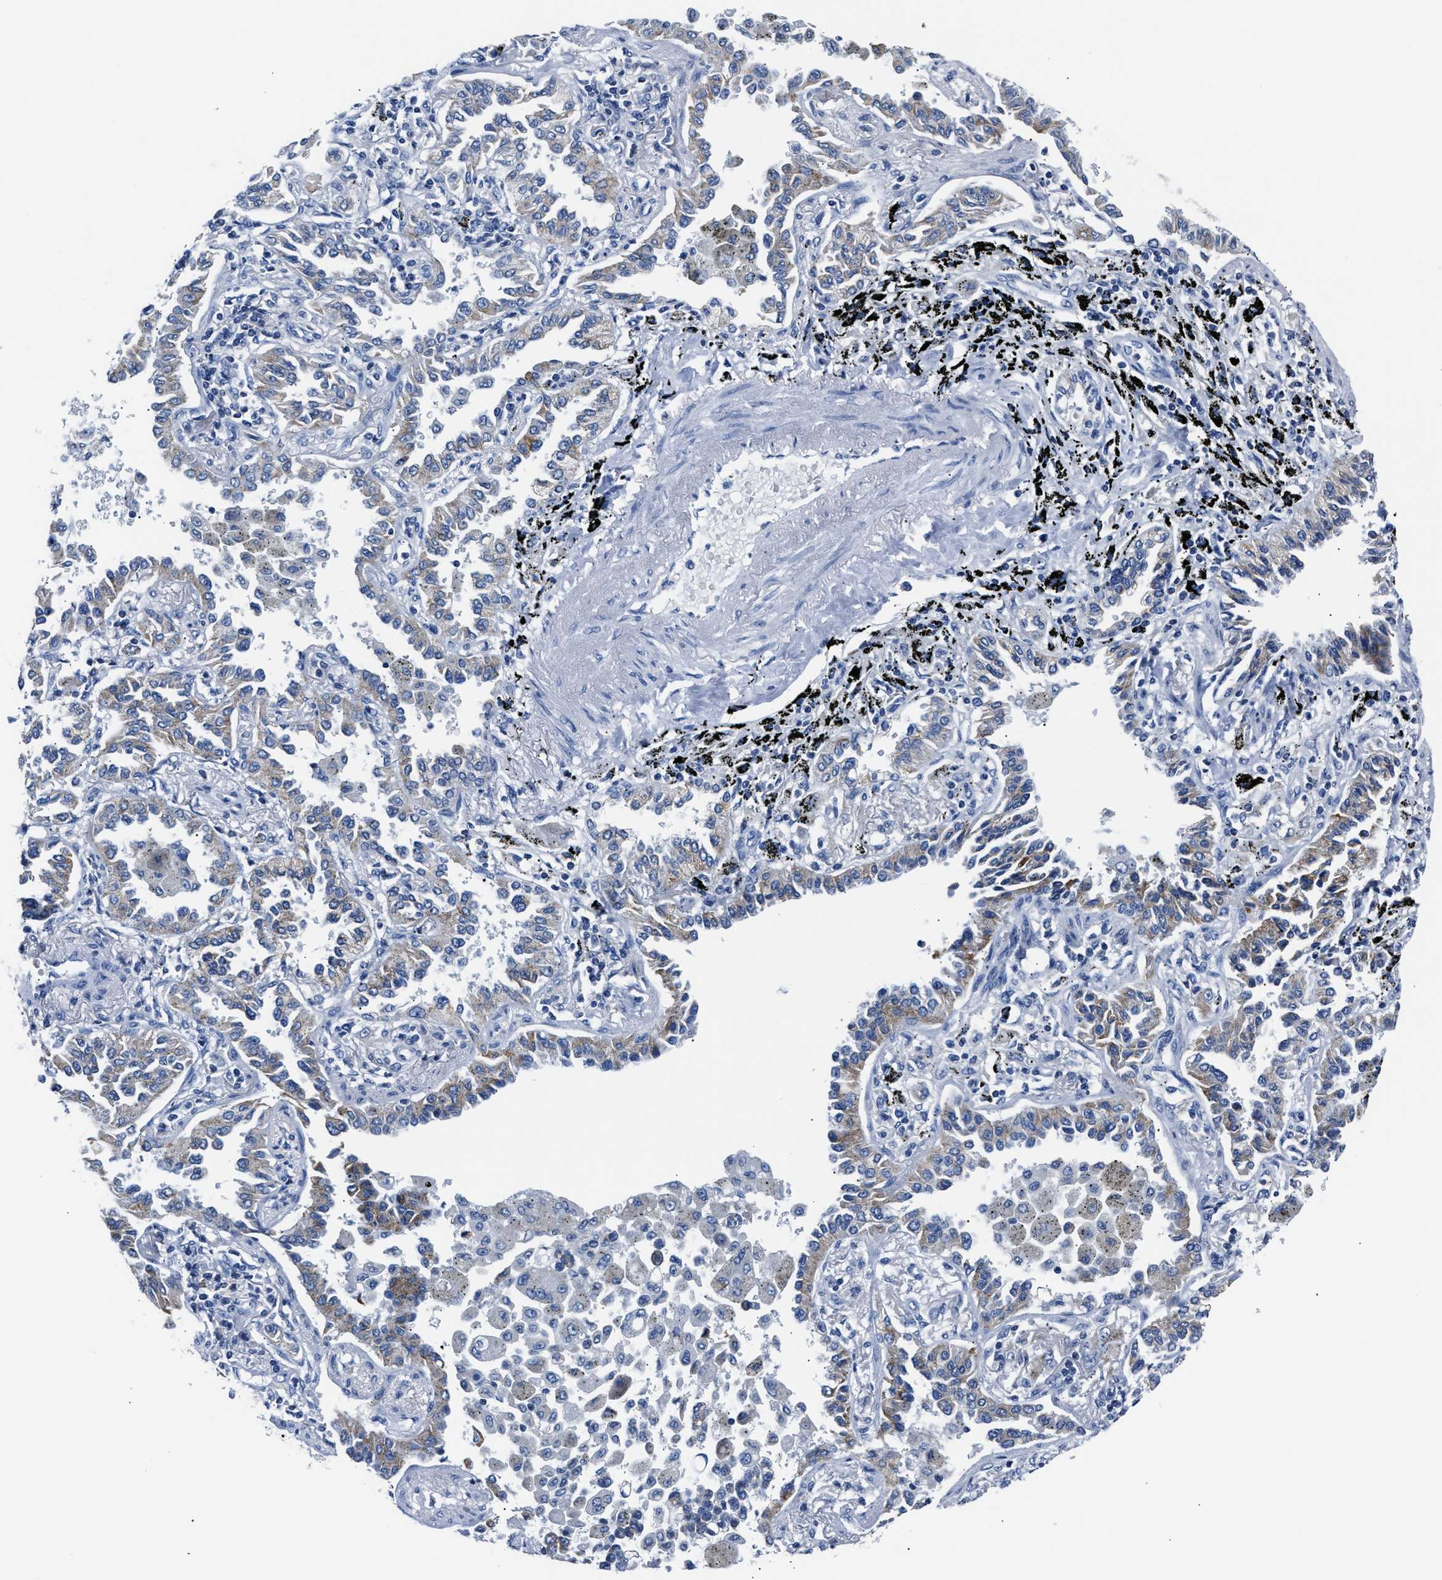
{"staining": {"intensity": "weak", "quantity": ">75%", "location": "cytoplasmic/membranous"}, "tissue": "lung cancer", "cell_type": "Tumor cells", "image_type": "cancer", "snomed": [{"axis": "morphology", "description": "Normal tissue, NOS"}, {"axis": "morphology", "description": "Adenocarcinoma, NOS"}, {"axis": "topography", "description": "Lung"}], "caption": "Immunohistochemical staining of human lung cancer (adenocarcinoma) exhibits weak cytoplasmic/membranous protein expression in approximately >75% of tumor cells. Nuclei are stained in blue.", "gene": "AMACR", "patient": {"sex": "male", "age": 59}}